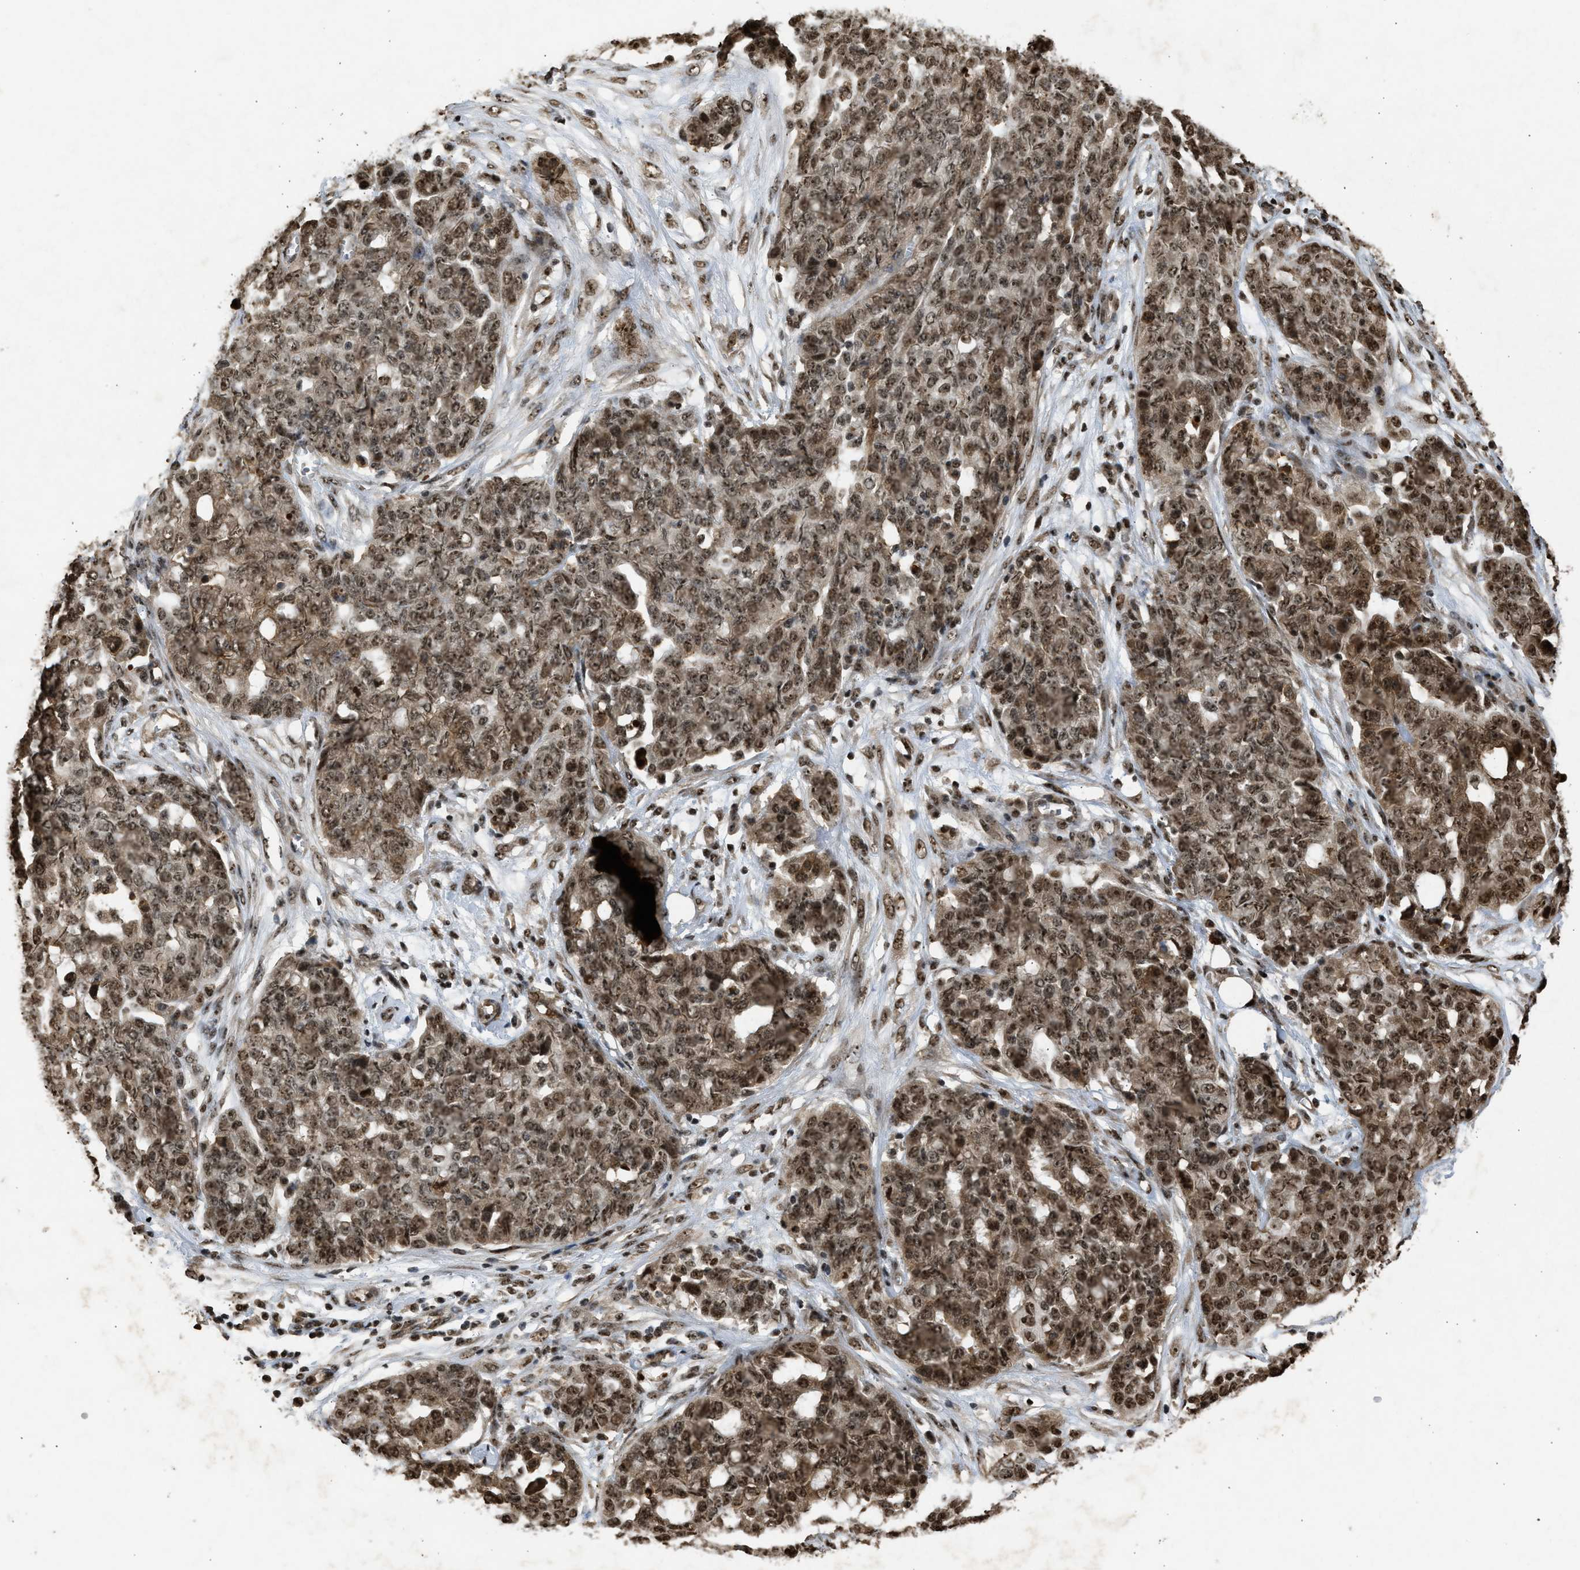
{"staining": {"intensity": "moderate", "quantity": ">75%", "location": "cytoplasmic/membranous,nuclear"}, "tissue": "ovarian cancer", "cell_type": "Tumor cells", "image_type": "cancer", "snomed": [{"axis": "morphology", "description": "Cystadenocarcinoma, serous, NOS"}, {"axis": "topography", "description": "Soft tissue"}, {"axis": "topography", "description": "Ovary"}], "caption": "A high-resolution histopathology image shows immunohistochemistry (IHC) staining of ovarian cancer (serous cystadenocarcinoma), which shows moderate cytoplasmic/membranous and nuclear expression in about >75% of tumor cells. Ihc stains the protein of interest in brown and the nuclei are stained blue.", "gene": "TFDP2", "patient": {"sex": "female", "age": 57}}